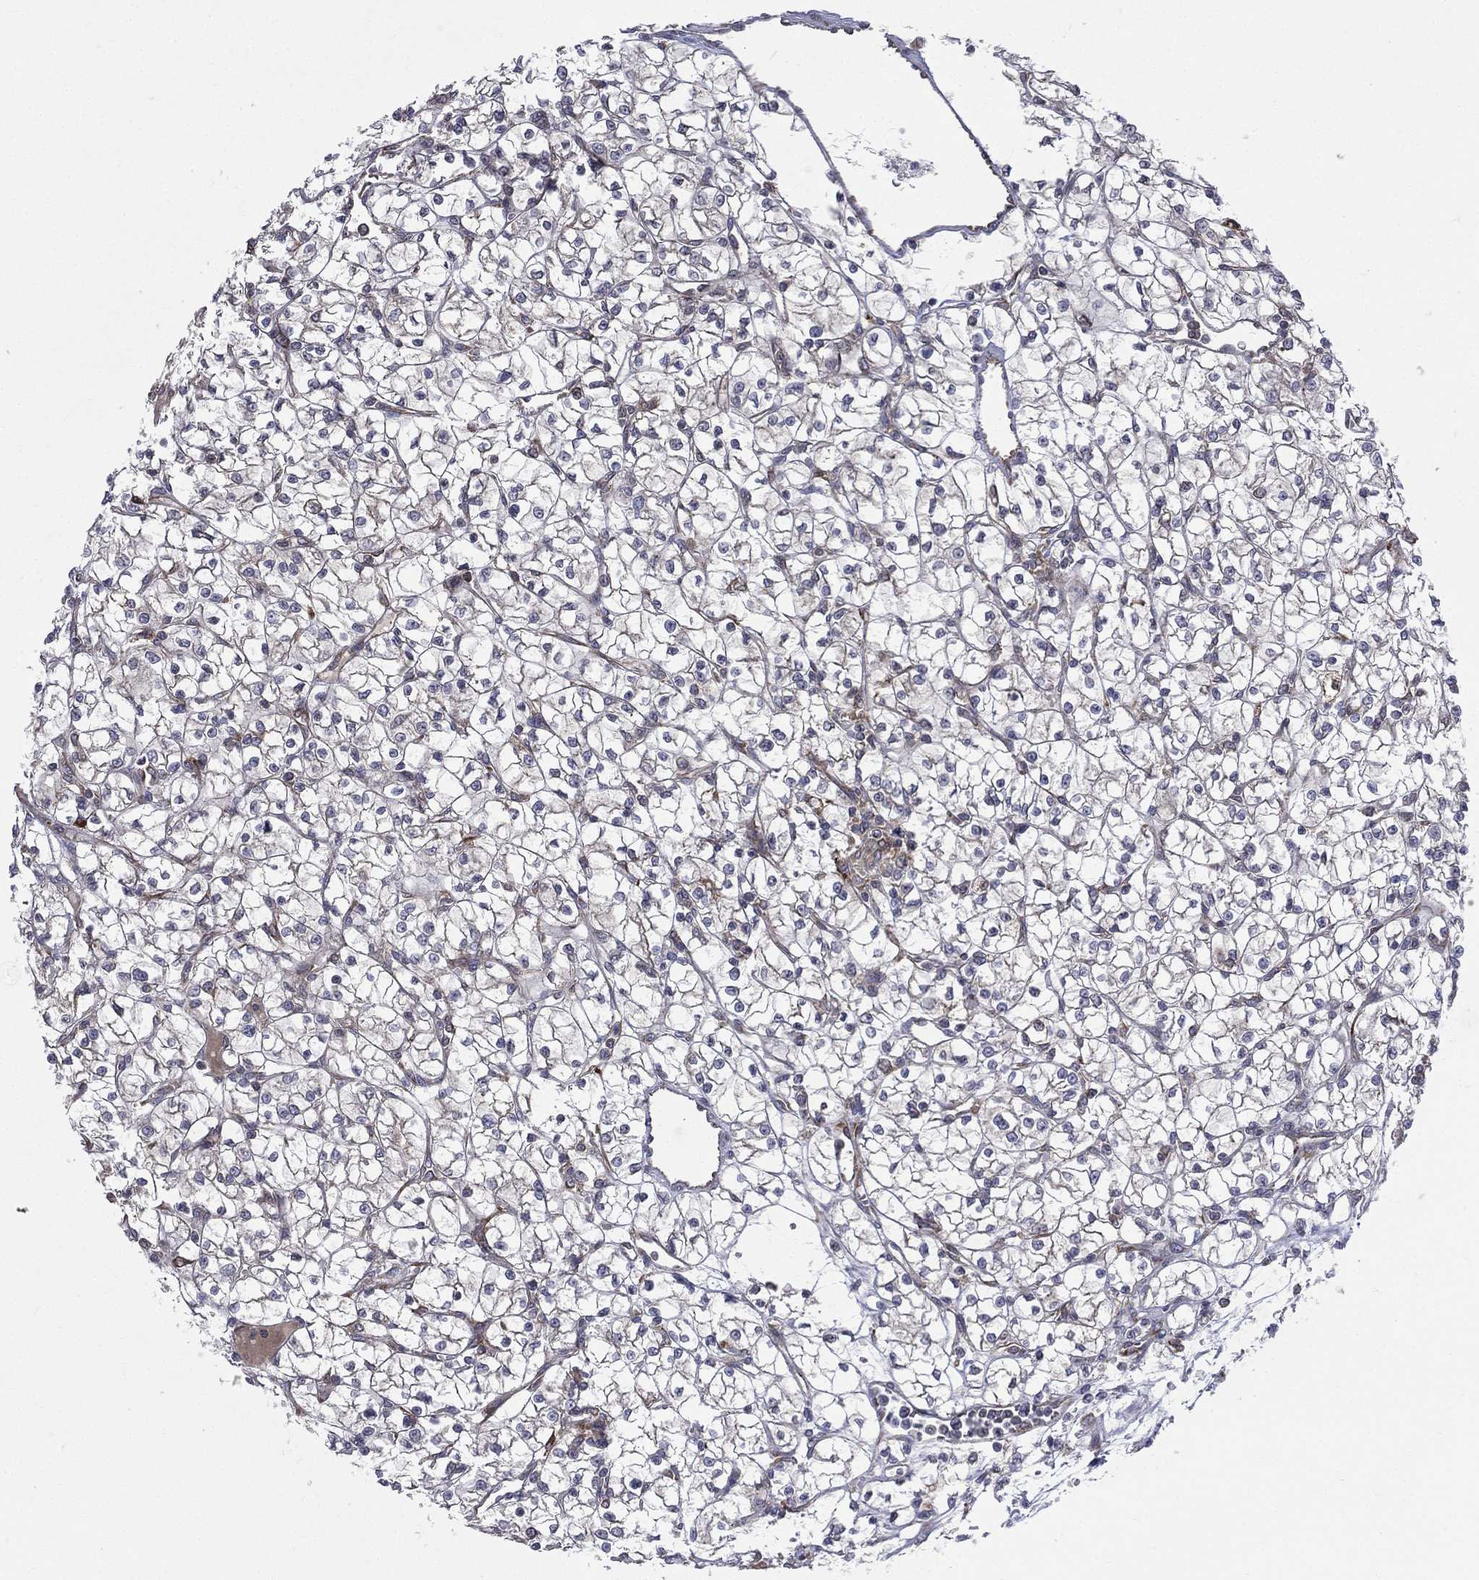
{"staining": {"intensity": "negative", "quantity": "none", "location": "none"}, "tissue": "renal cancer", "cell_type": "Tumor cells", "image_type": "cancer", "snomed": [{"axis": "morphology", "description": "Adenocarcinoma, NOS"}, {"axis": "topography", "description": "Kidney"}], "caption": "High magnification brightfield microscopy of adenocarcinoma (renal) stained with DAB (brown) and counterstained with hematoxylin (blue): tumor cells show no significant expression. (Immunohistochemistry, brightfield microscopy, high magnification).", "gene": "C20orf96", "patient": {"sex": "female", "age": 64}}